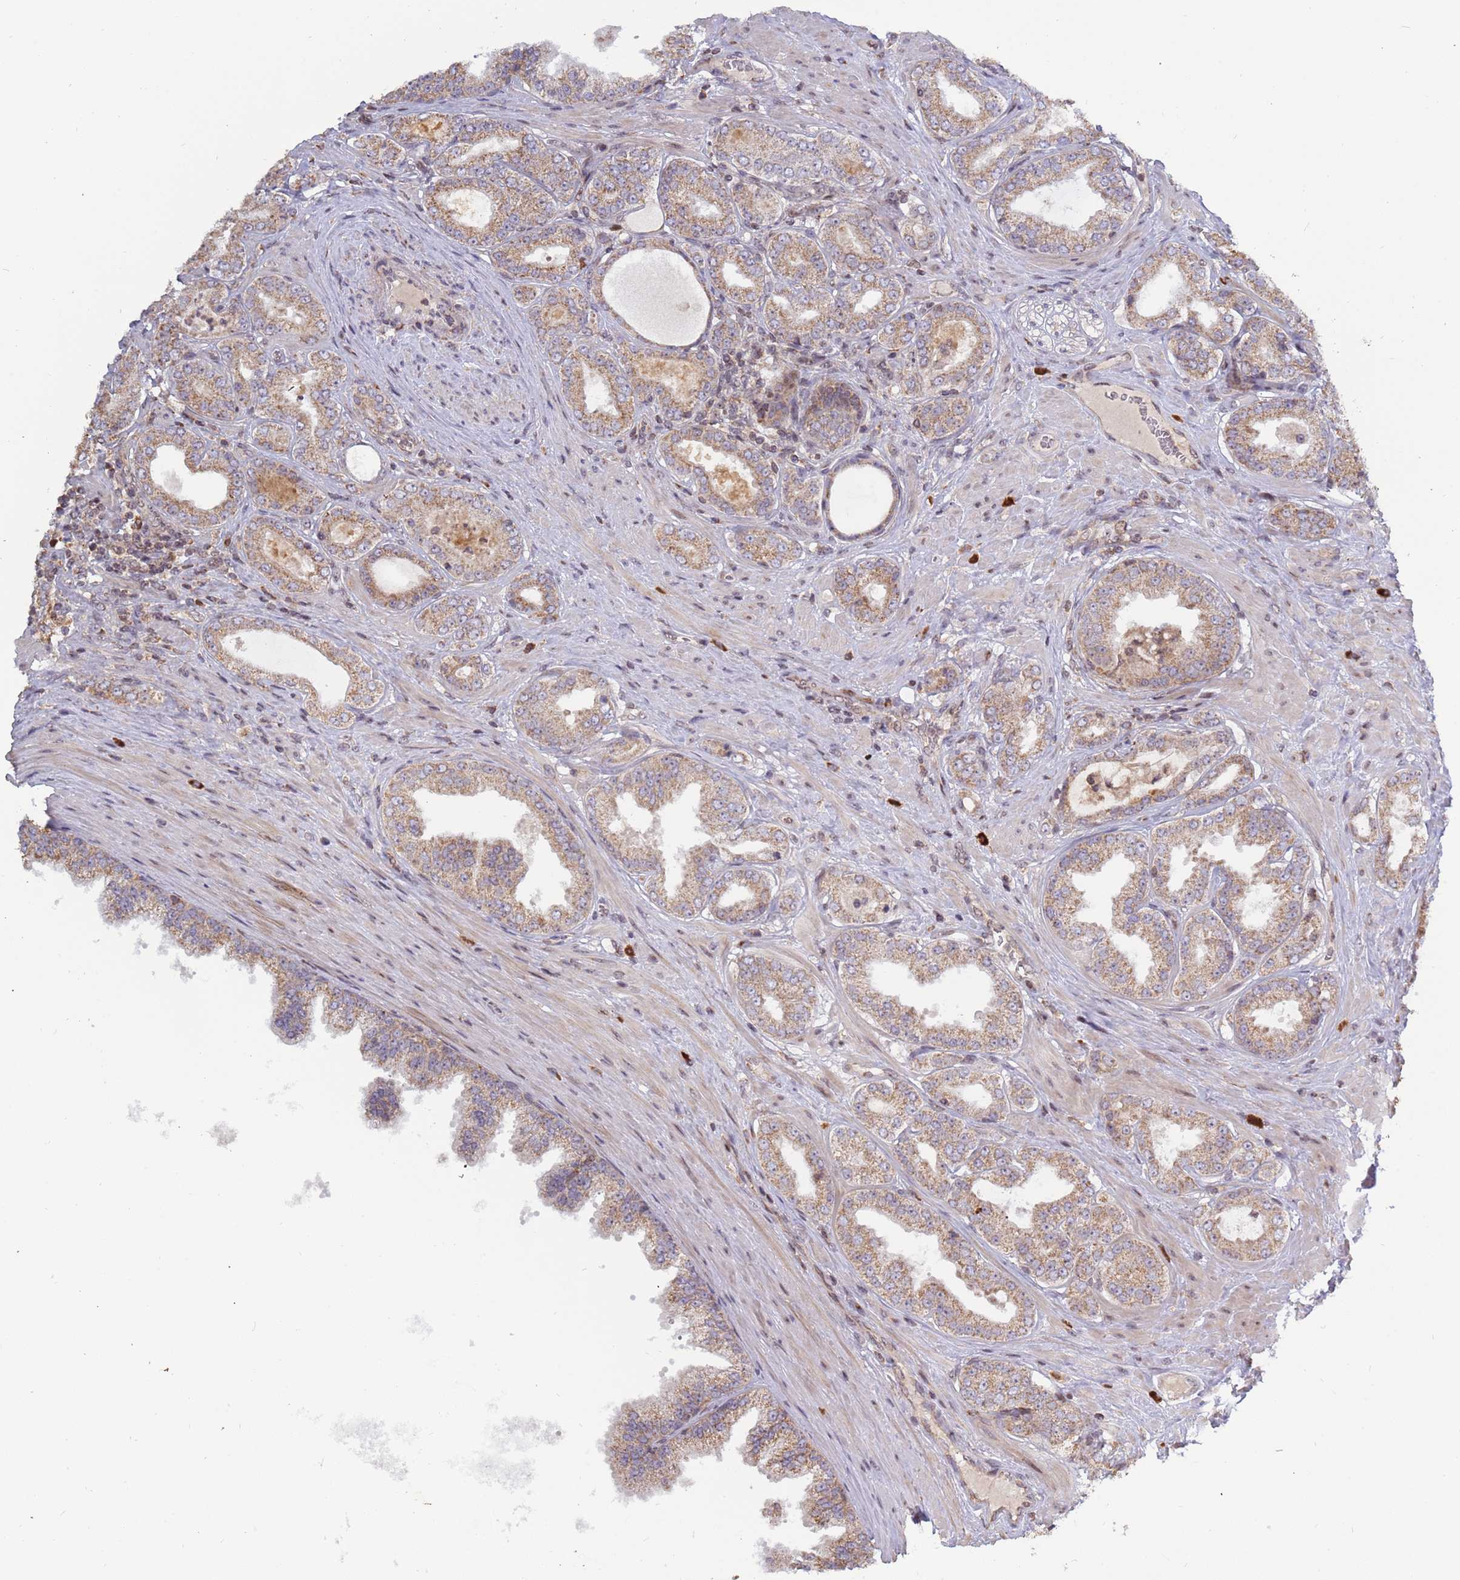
{"staining": {"intensity": "moderate", "quantity": ">75%", "location": "cytoplasmic/membranous"}, "tissue": "prostate cancer", "cell_type": "Tumor cells", "image_type": "cancer", "snomed": [{"axis": "morphology", "description": "Adenocarcinoma, Low grade"}, {"axis": "topography", "description": "Prostate"}], "caption": "Protein expression analysis of prostate cancer (adenocarcinoma (low-grade)) displays moderate cytoplasmic/membranous positivity in about >75% of tumor cells.", "gene": "RCOR2", "patient": {"sex": "male", "age": 63}}